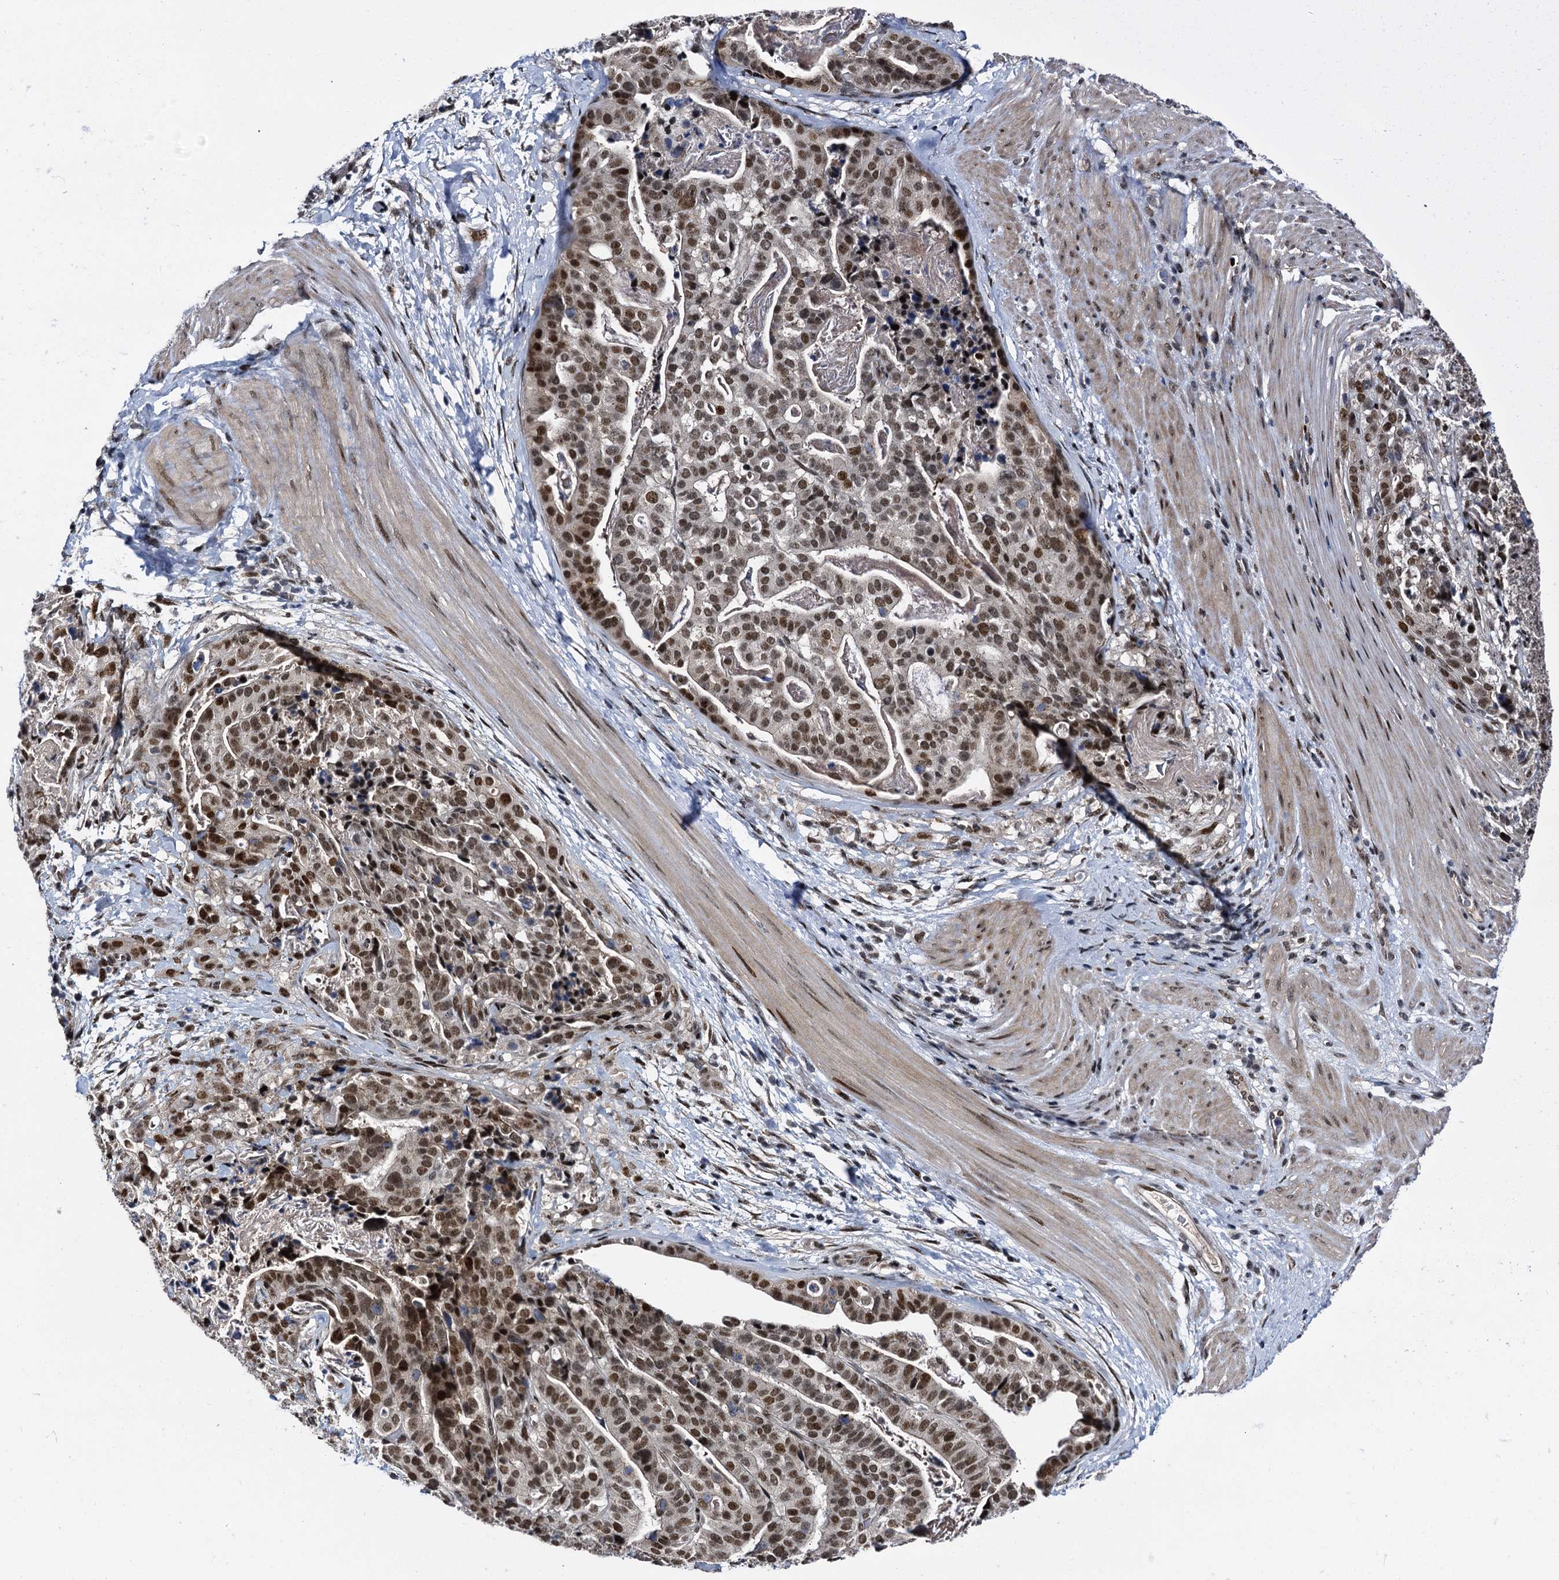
{"staining": {"intensity": "moderate", "quantity": ">75%", "location": "nuclear"}, "tissue": "stomach cancer", "cell_type": "Tumor cells", "image_type": "cancer", "snomed": [{"axis": "morphology", "description": "Adenocarcinoma, NOS"}, {"axis": "topography", "description": "Stomach"}], "caption": "Protein staining by IHC shows moderate nuclear staining in about >75% of tumor cells in stomach cancer (adenocarcinoma).", "gene": "RUFY2", "patient": {"sex": "male", "age": 48}}